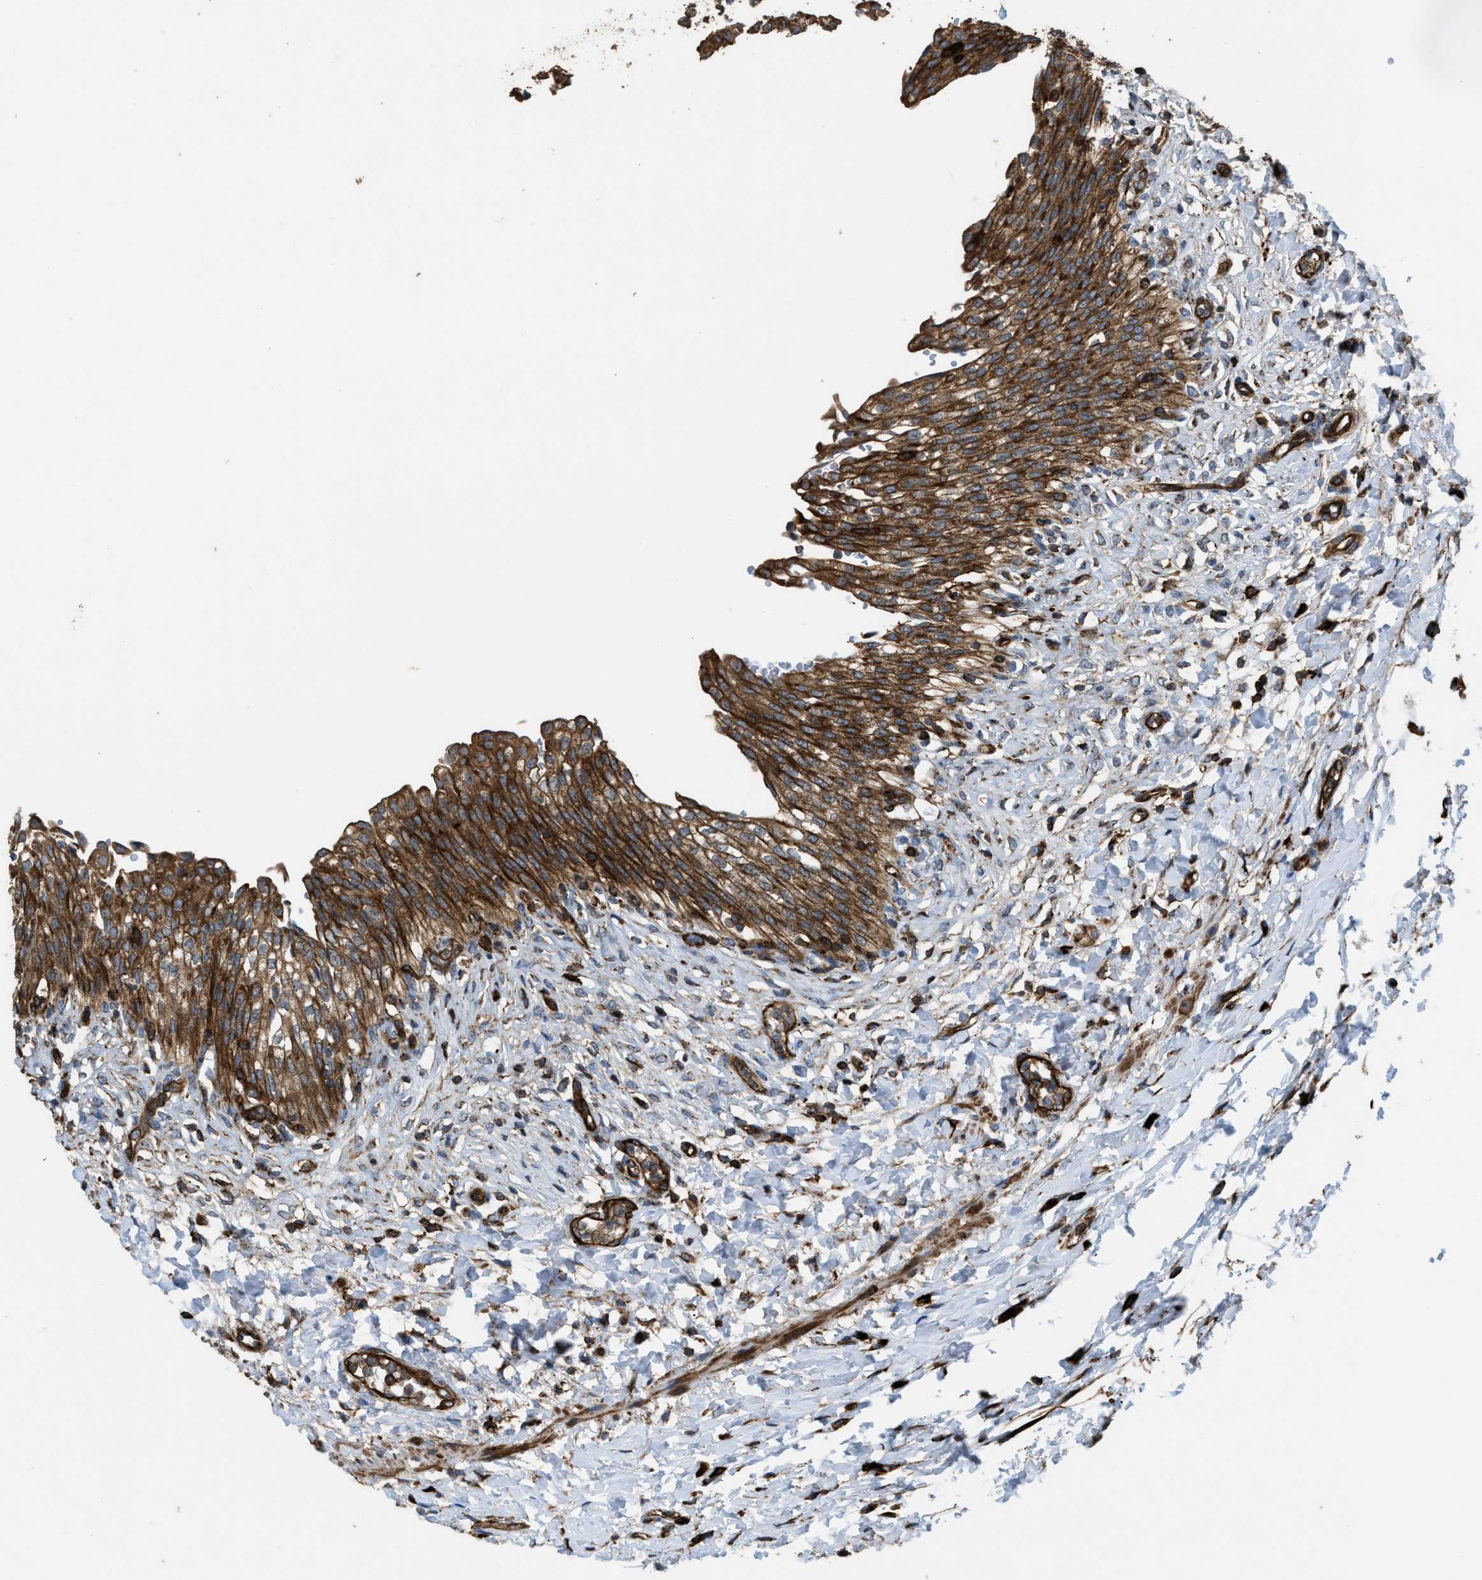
{"staining": {"intensity": "strong", "quantity": ">75%", "location": "cytoplasmic/membranous"}, "tissue": "urinary bladder", "cell_type": "Urothelial cells", "image_type": "normal", "snomed": [{"axis": "morphology", "description": "Urothelial carcinoma, High grade"}, {"axis": "topography", "description": "Urinary bladder"}], "caption": "DAB immunohistochemical staining of benign human urinary bladder shows strong cytoplasmic/membranous protein positivity in about >75% of urothelial cells.", "gene": "EGLN1", "patient": {"sex": "male", "age": 46}}